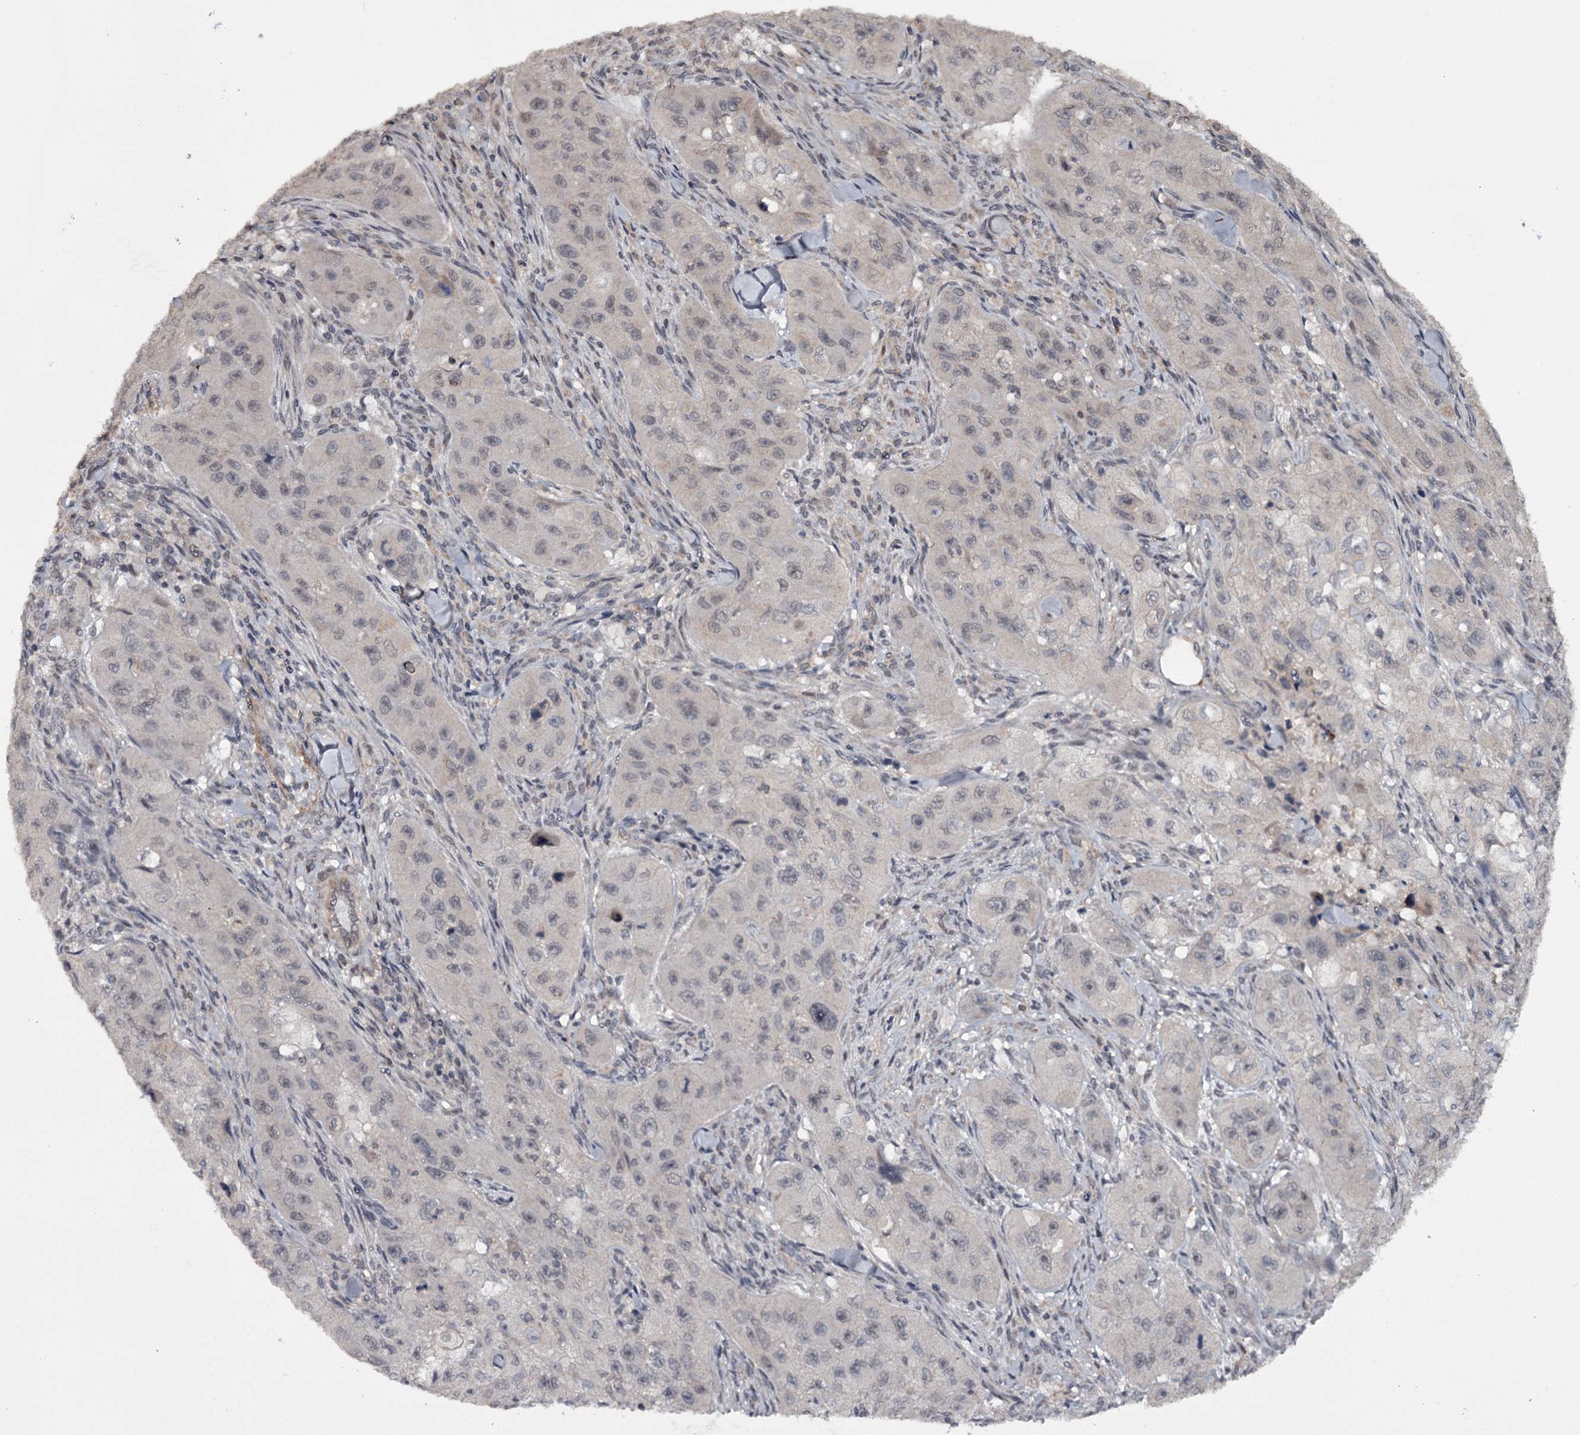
{"staining": {"intensity": "negative", "quantity": "none", "location": "none"}, "tissue": "skin cancer", "cell_type": "Tumor cells", "image_type": "cancer", "snomed": [{"axis": "morphology", "description": "Squamous cell carcinoma, NOS"}, {"axis": "topography", "description": "Skin"}, {"axis": "topography", "description": "Subcutis"}], "caption": "Immunohistochemistry image of skin cancer (squamous cell carcinoma) stained for a protein (brown), which exhibits no staining in tumor cells.", "gene": "CWF19L2", "patient": {"sex": "male", "age": 73}}